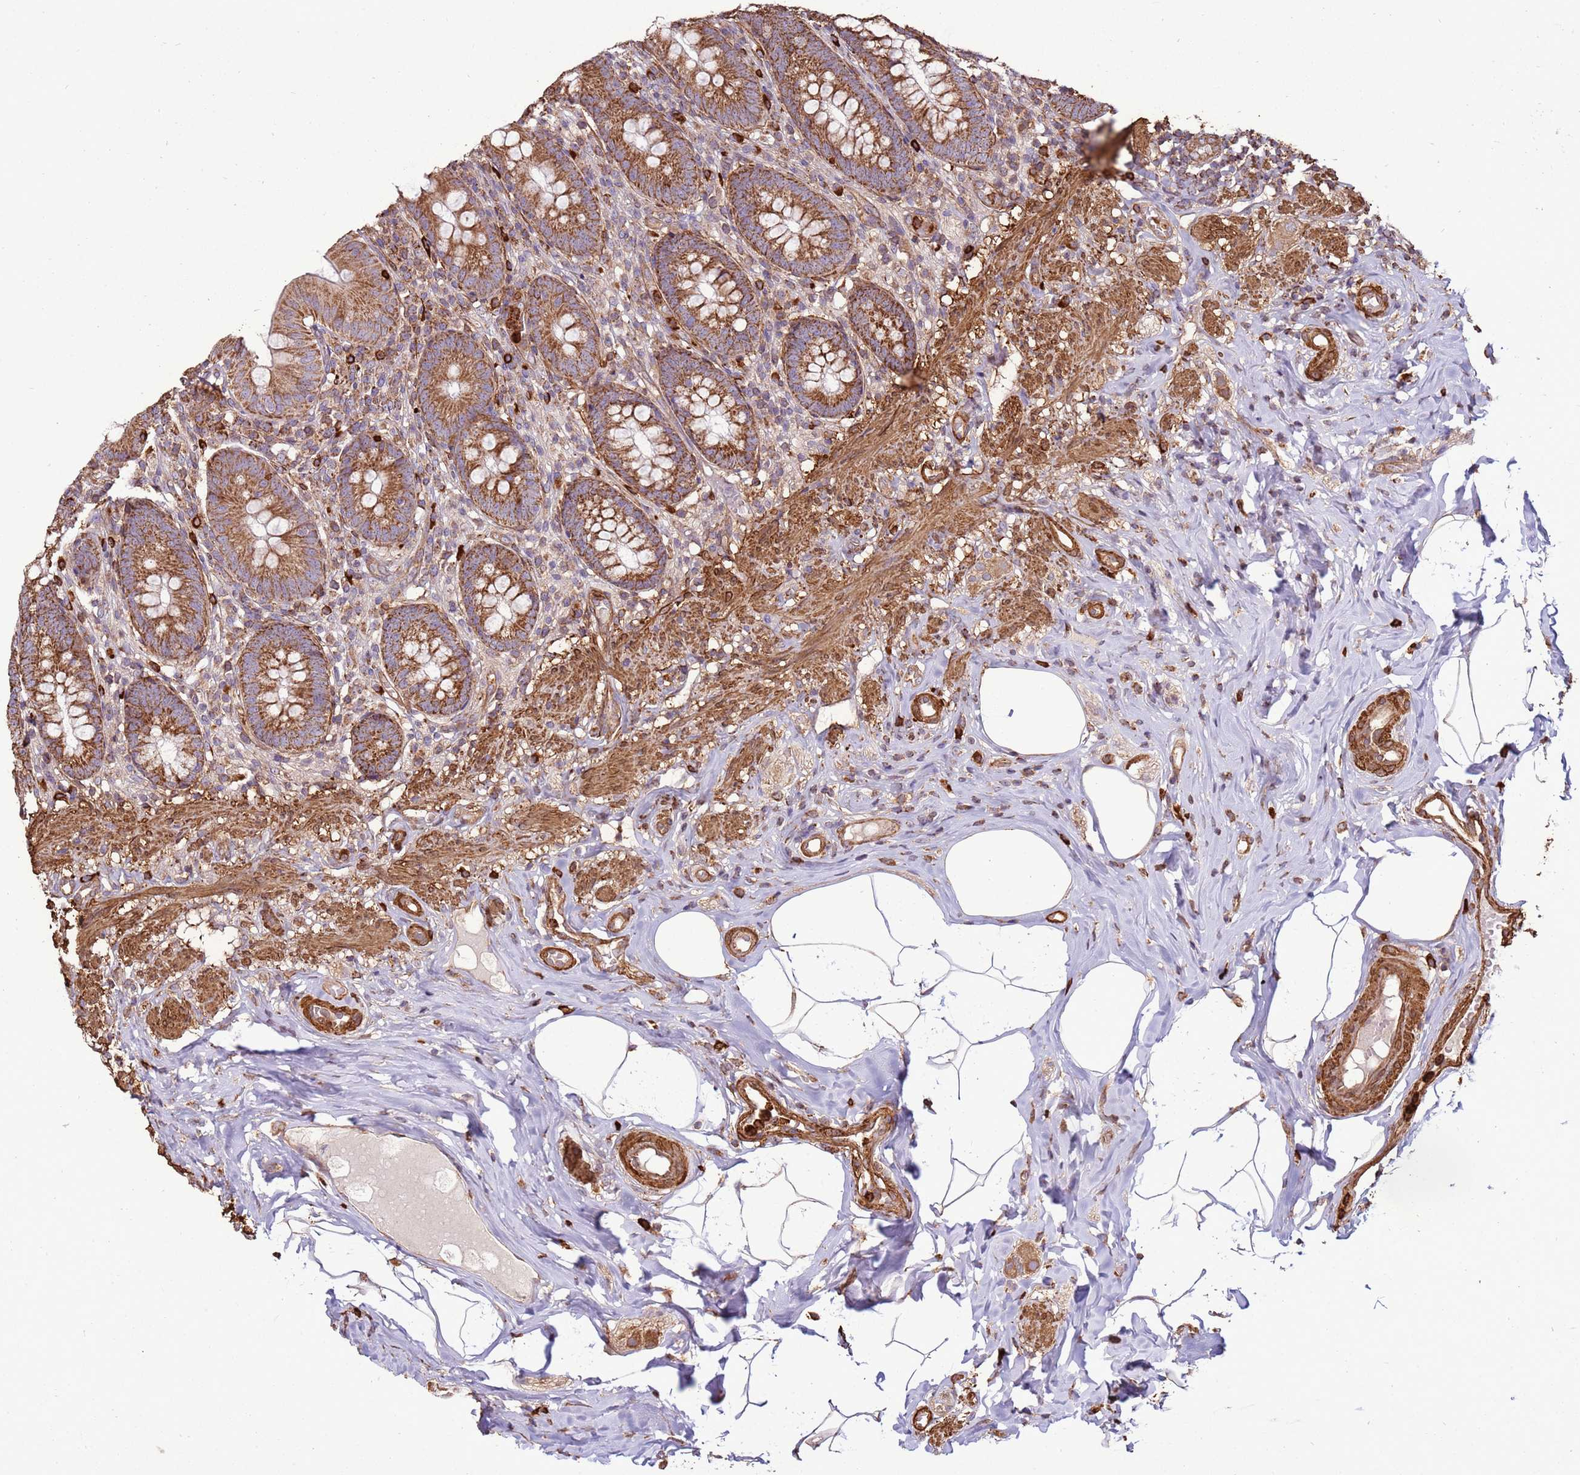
{"staining": {"intensity": "strong", "quantity": ">75%", "location": "cytoplasmic/membranous"}, "tissue": "appendix", "cell_type": "Glandular cells", "image_type": "normal", "snomed": [{"axis": "morphology", "description": "Normal tissue, NOS"}, {"axis": "topography", "description": "Appendix"}], "caption": "Protein staining exhibits strong cytoplasmic/membranous positivity in about >75% of glandular cells in benign appendix. Nuclei are stained in blue.", "gene": "DDX59", "patient": {"sex": "male", "age": 55}}